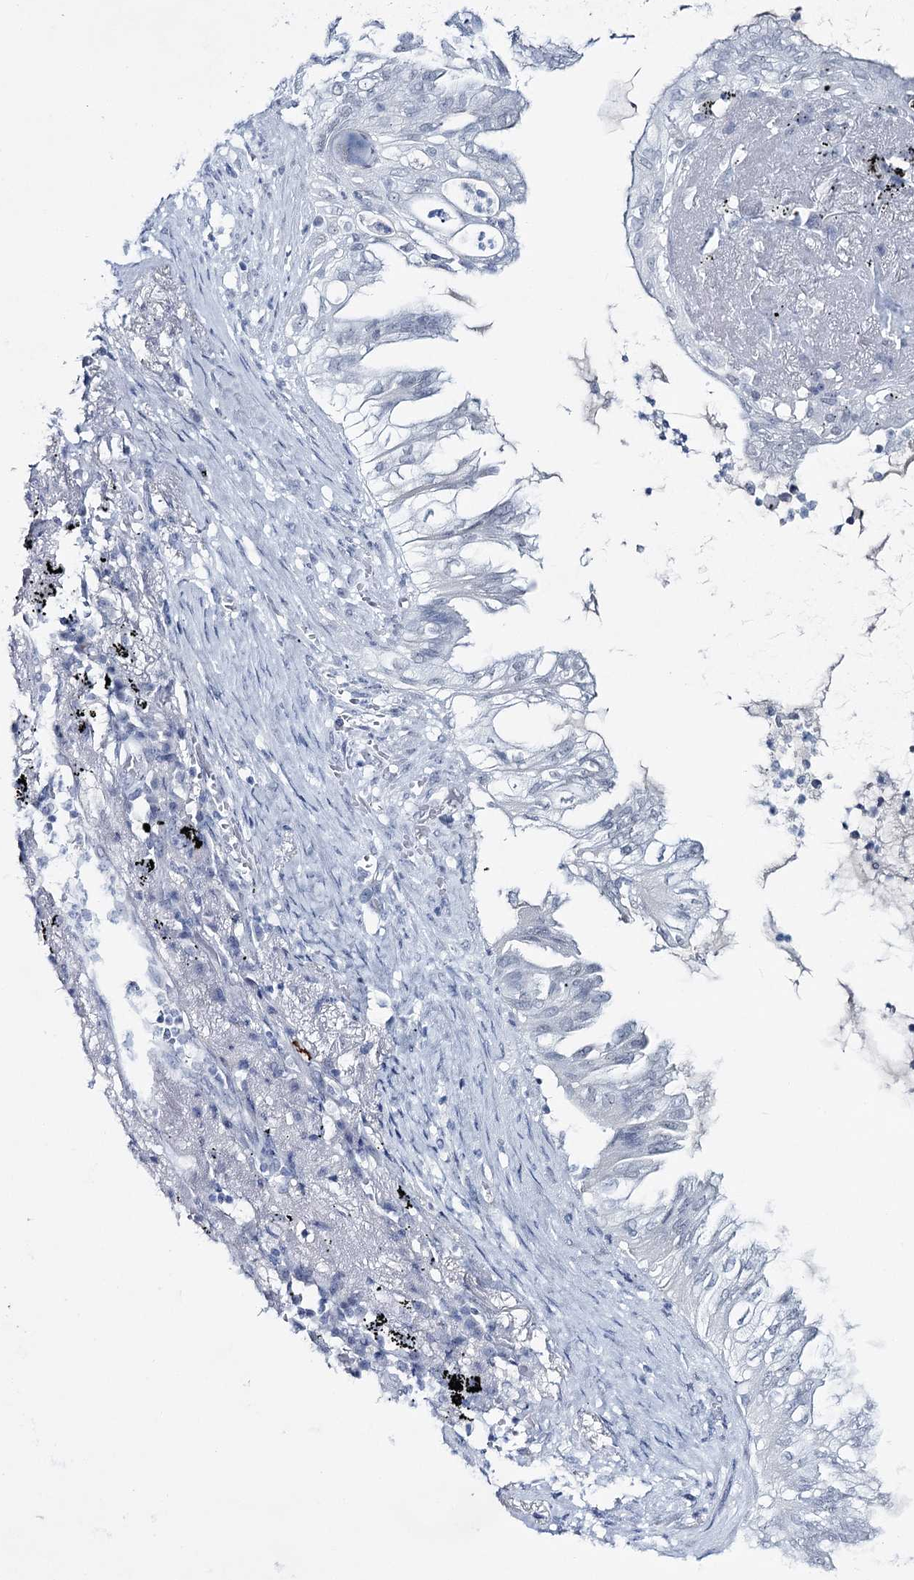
{"staining": {"intensity": "negative", "quantity": "none", "location": "none"}, "tissue": "lung cancer", "cell_type": "Tumor cells", "image_type": "cancer", "snomed": [{"axis": "morphology", "description": "Adenocarcinoma, NOS"}, {"axis": "topography", "description": "Lung"}], "caption": "There is no significant positivity in tumor cells of lung cancer.", "gene": "ZC3H8", "patient": {"sex": "female", "age": 70}}